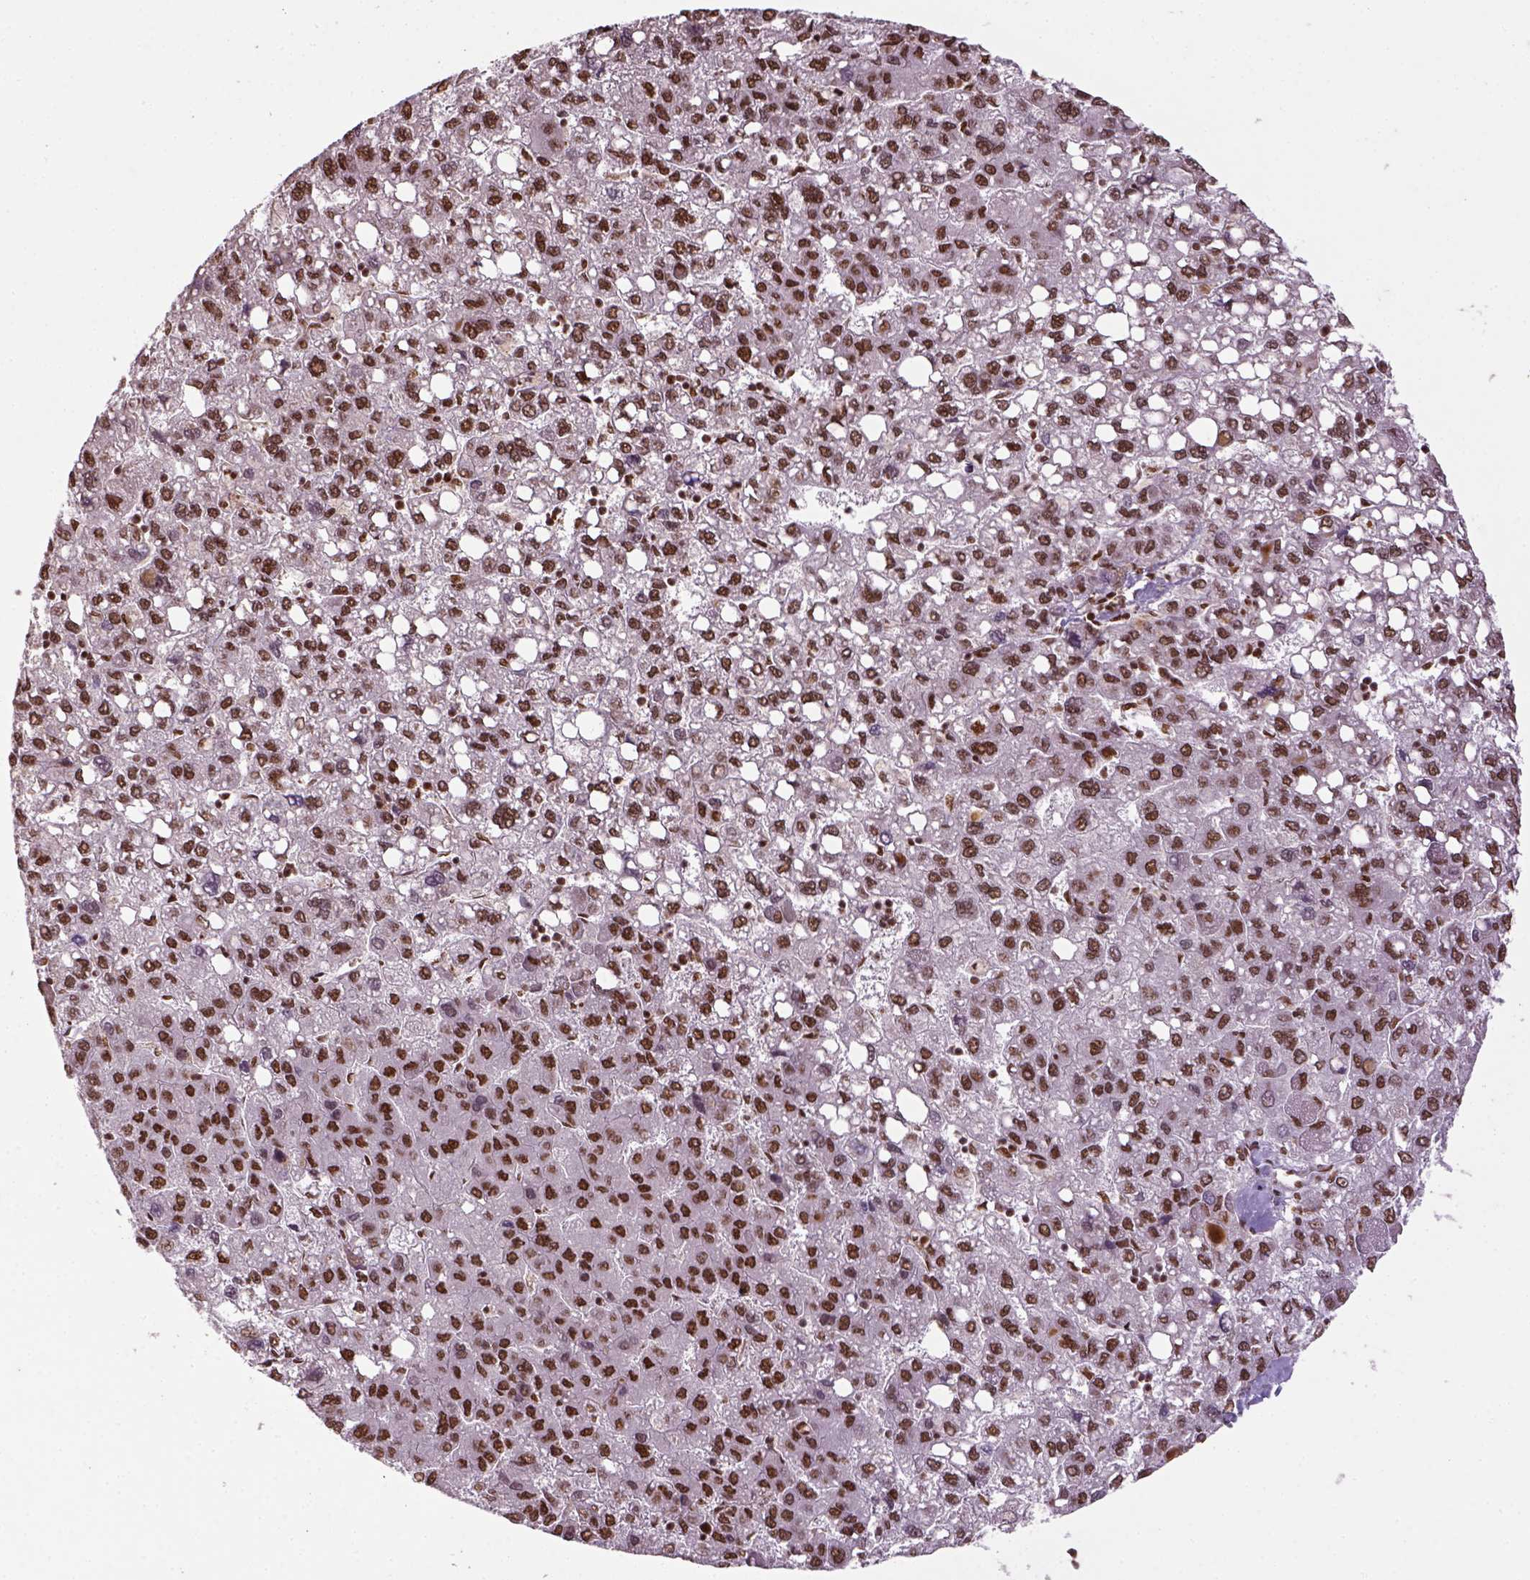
{"staining": {"intensity": "strong", "quantity": "25%-75%", "location": "nuclear"}, "tissue": "liver cancer", "cell_type": "Tumor cells", "image_type": "cancer", "snomed": [{"axis": "morphology", "description": "Carcinoma, Hepatocellular, NOS"}, {"axis": "topography", "description": "Liver"}], "caption": "A histopathology image of human hepatocellular carcinoma (liver) stained for a protein demonstrates strong nuclear brown staining in tumor cells.", "gene": "CCAR1", "patient": {"sex": "female", "age": 82}}